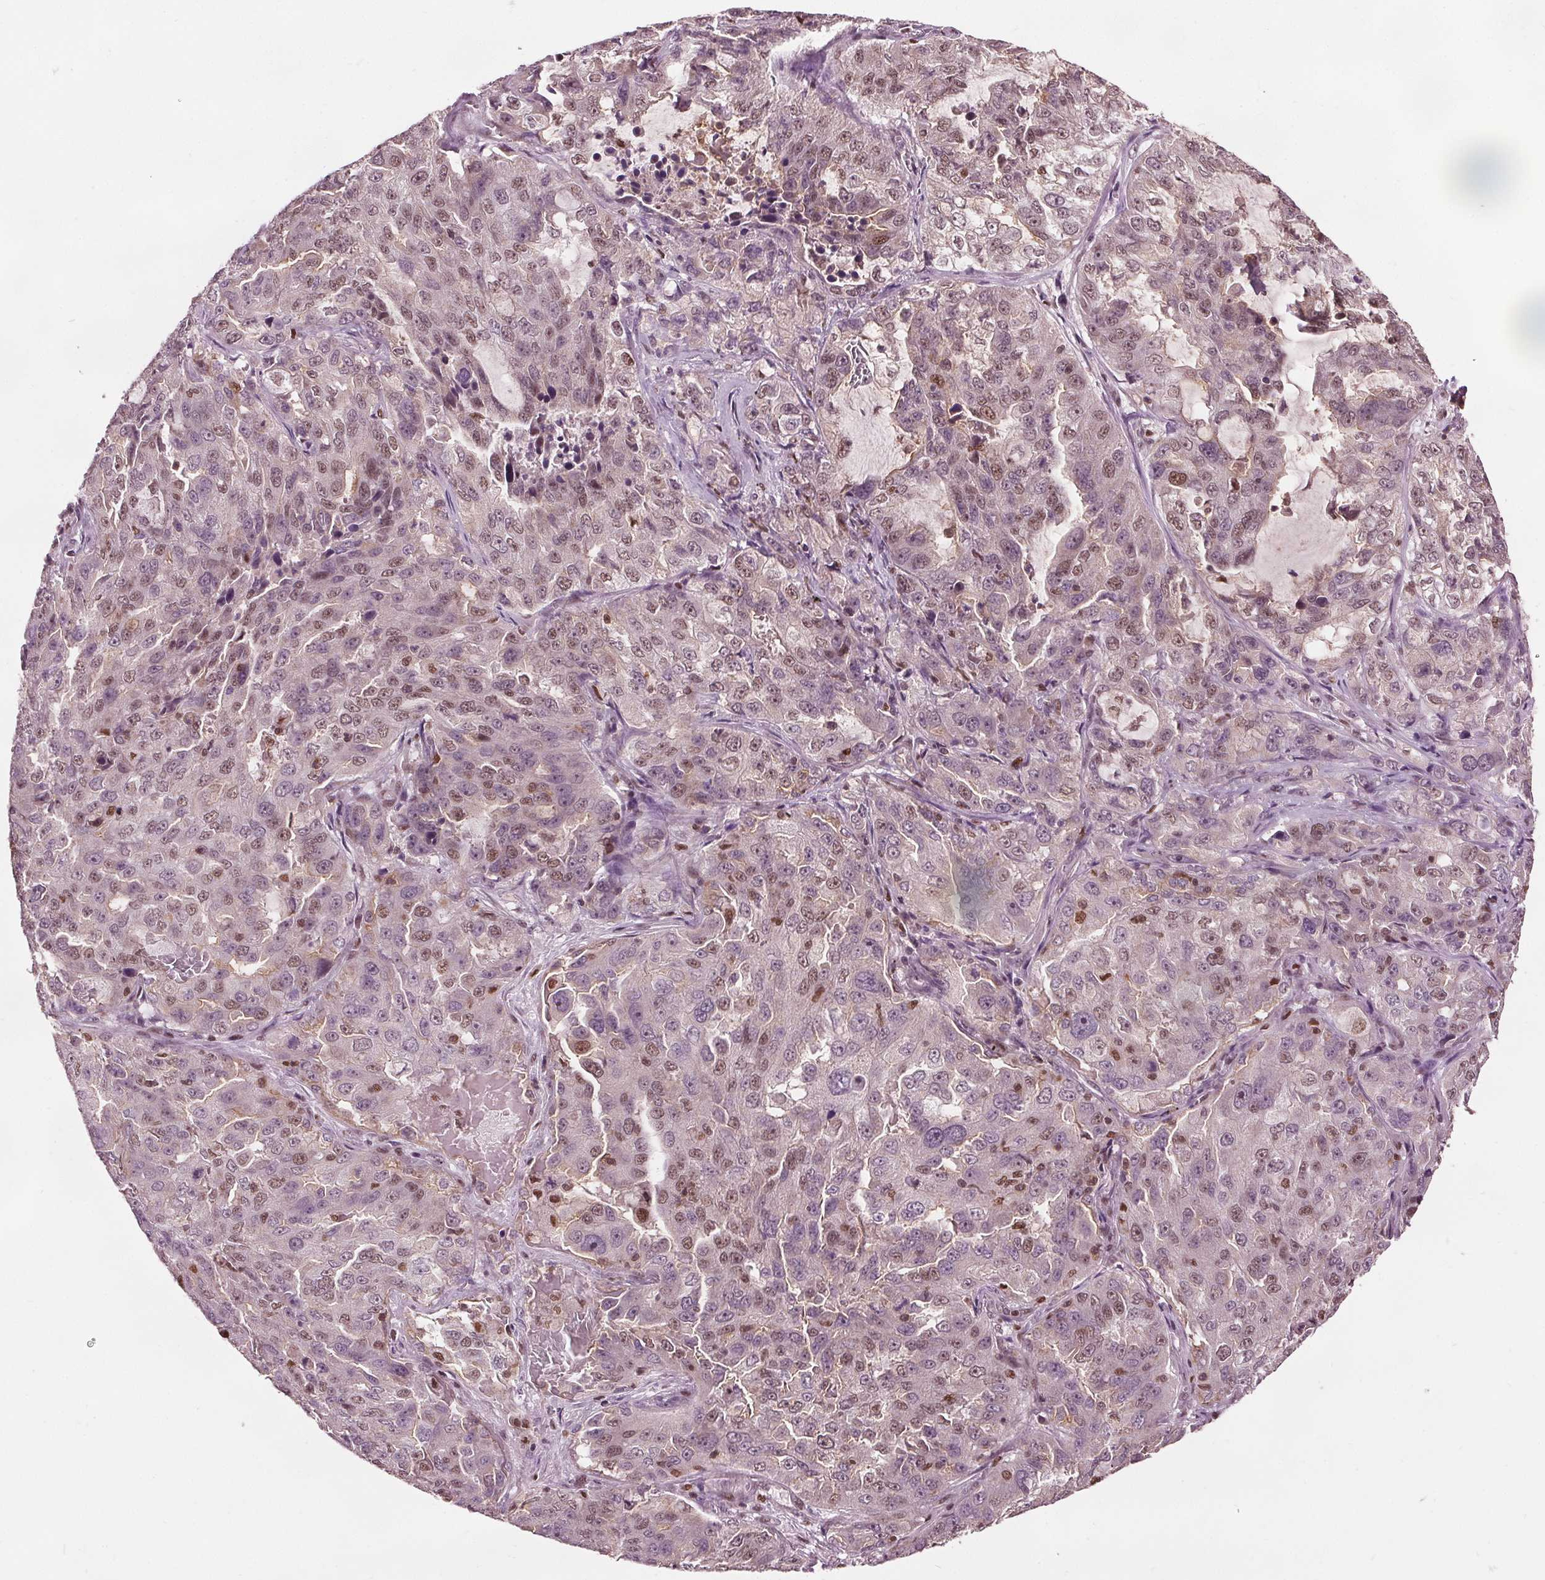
{"staining": {"intensity": "weak", "quantity": "<25%", "location": "nuclear"}, "tissue": "lung cancer", "cell_type": "Tumor cells", "image_type": "cancer", "snomed": [{"axis": "morphology", "description": "Adenocarcinoma, NOS"}, {"axis": "topography", "description": "Lung"}], "caption": "The photomicrograph shows no significant positivity in tumor cells of lung cancer (adenocarcinoma).", "gene": "DDX11", "patient": {"sex": "female", "age": 61}}